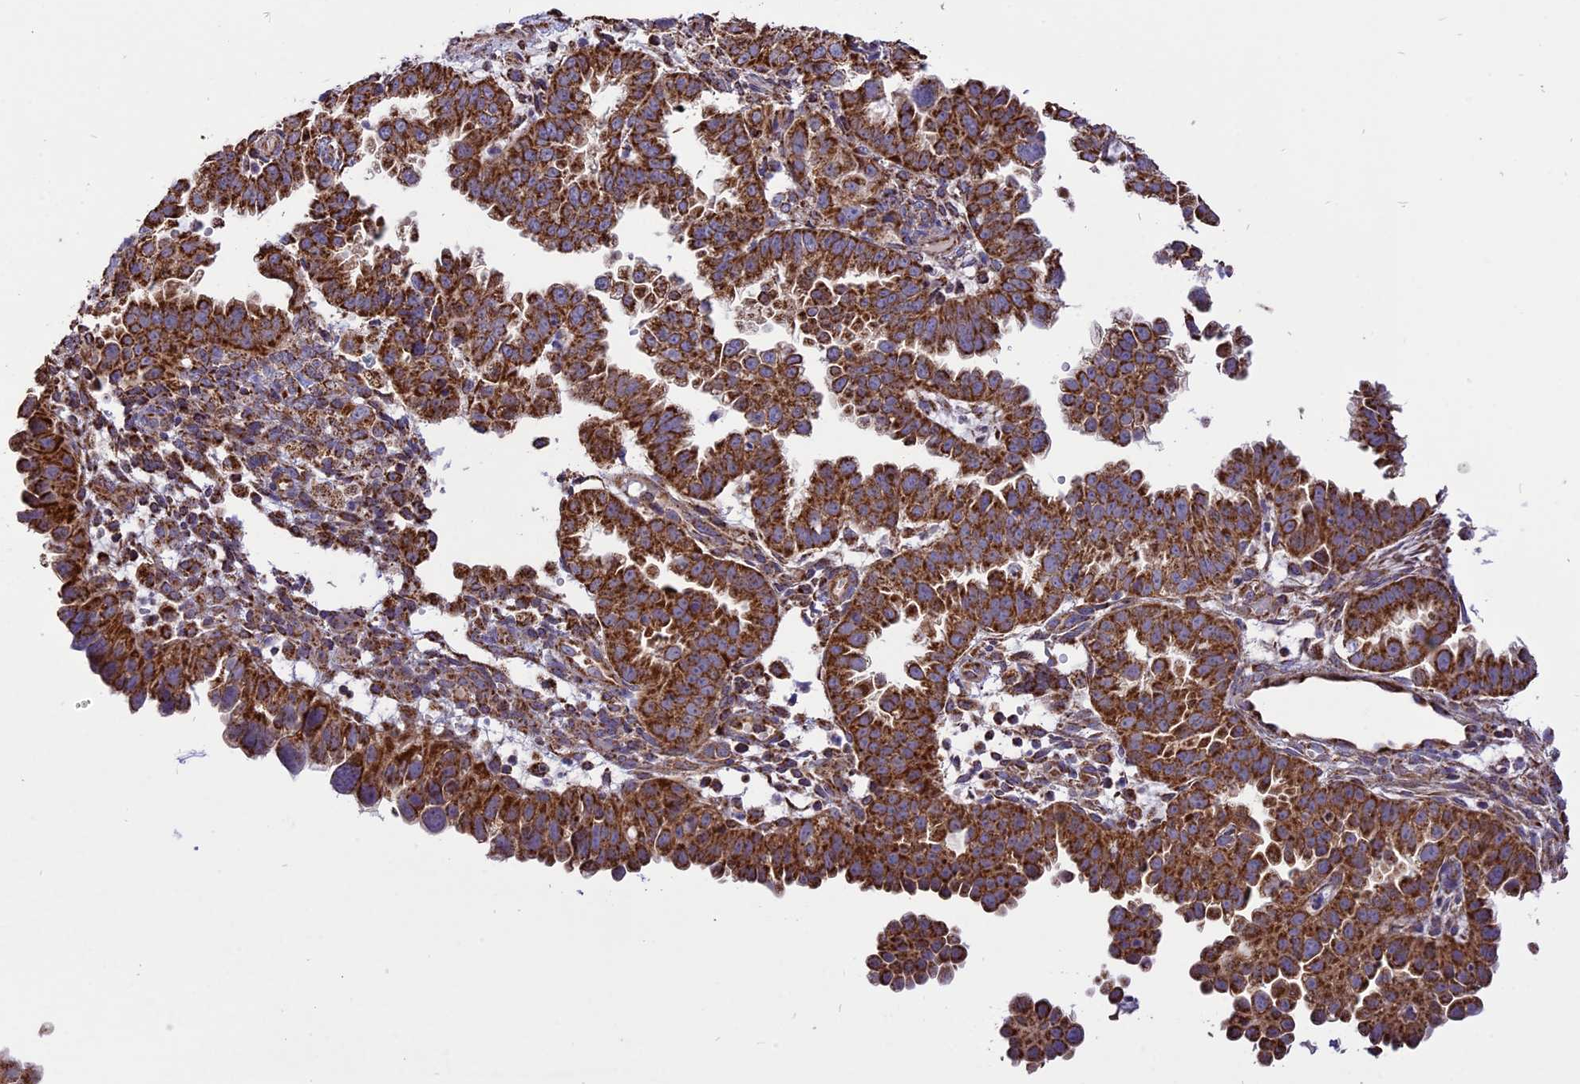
{"staining": {"intensity": "strong", "quantity": ">75%", "location": "cytoplasmic/membranous"}, "tissue": "endometrial cancer", "cell_type": "Tumor cells", "image_type": "cancer", "snomed": [{"axis": "morphology", "description": "Adenocarcinoma, NOS"}, {"axis": "topography", "description": "Endometrium"}], "caption": "This micrograph reveals immunohistochemistry staining of human endometrial adenocarcinoma, with high strong cytoplasmic/membranous positivity in about >75% of tumor cells.", "gene": "TTC4", "patient": {"sex": "female", "age": 85}}